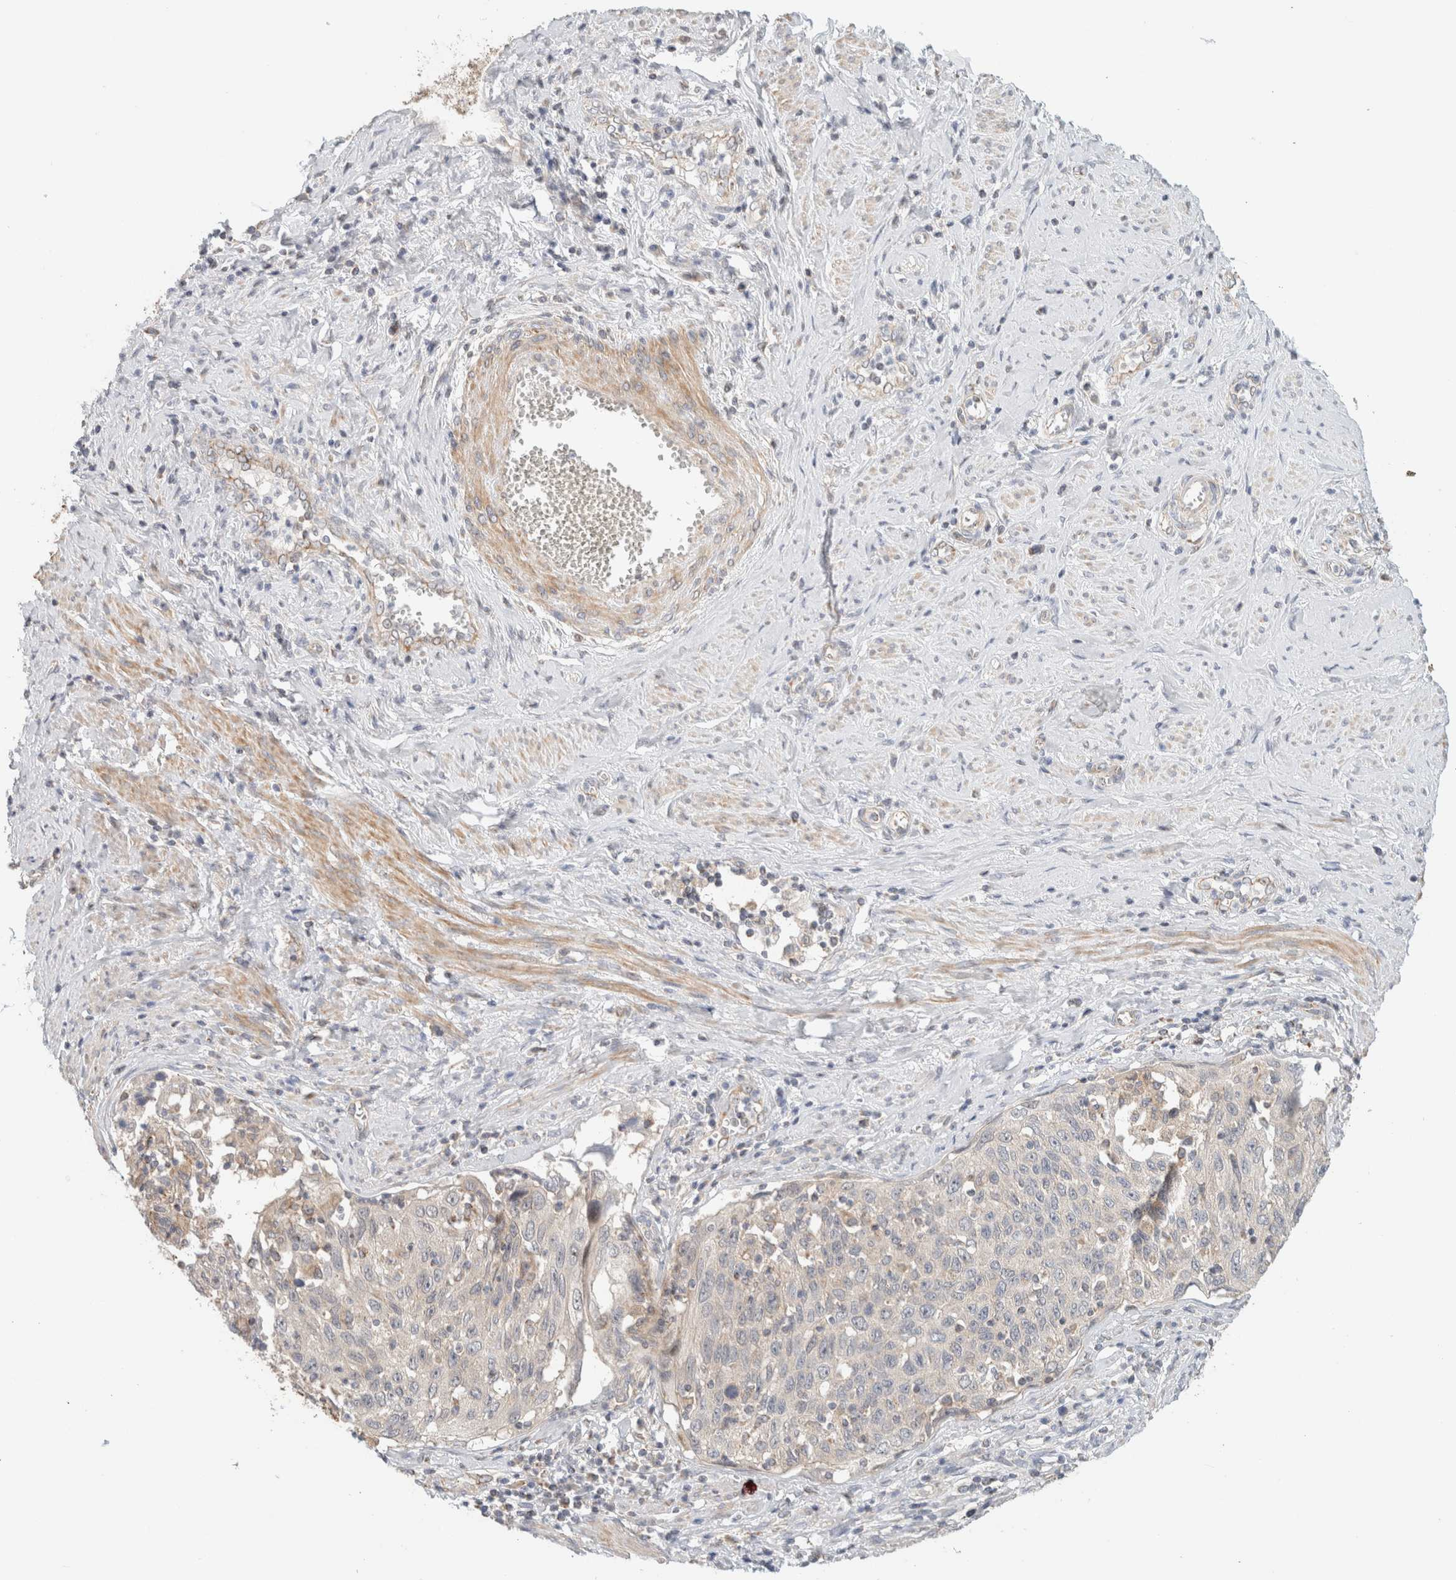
{"staining": {"intensity": "negative", "quantity": "none", "location": "none"}, "tissue": "cervical cancer", "cell_type": "Tumor cells", "image_type": "cancer", "snomed": [{"axis": "morphology", "description": "Squamous cell carcinoma, NOS"}, {"axis": "topography", "description": "Cervix"}], "caption": "Immunohistochemical staining of cervical squamous cell carcinoma demonstrates no significant staining in tumor cells.", "gene": "MRM3", "patient": {"sex": "female", "age": 53}}